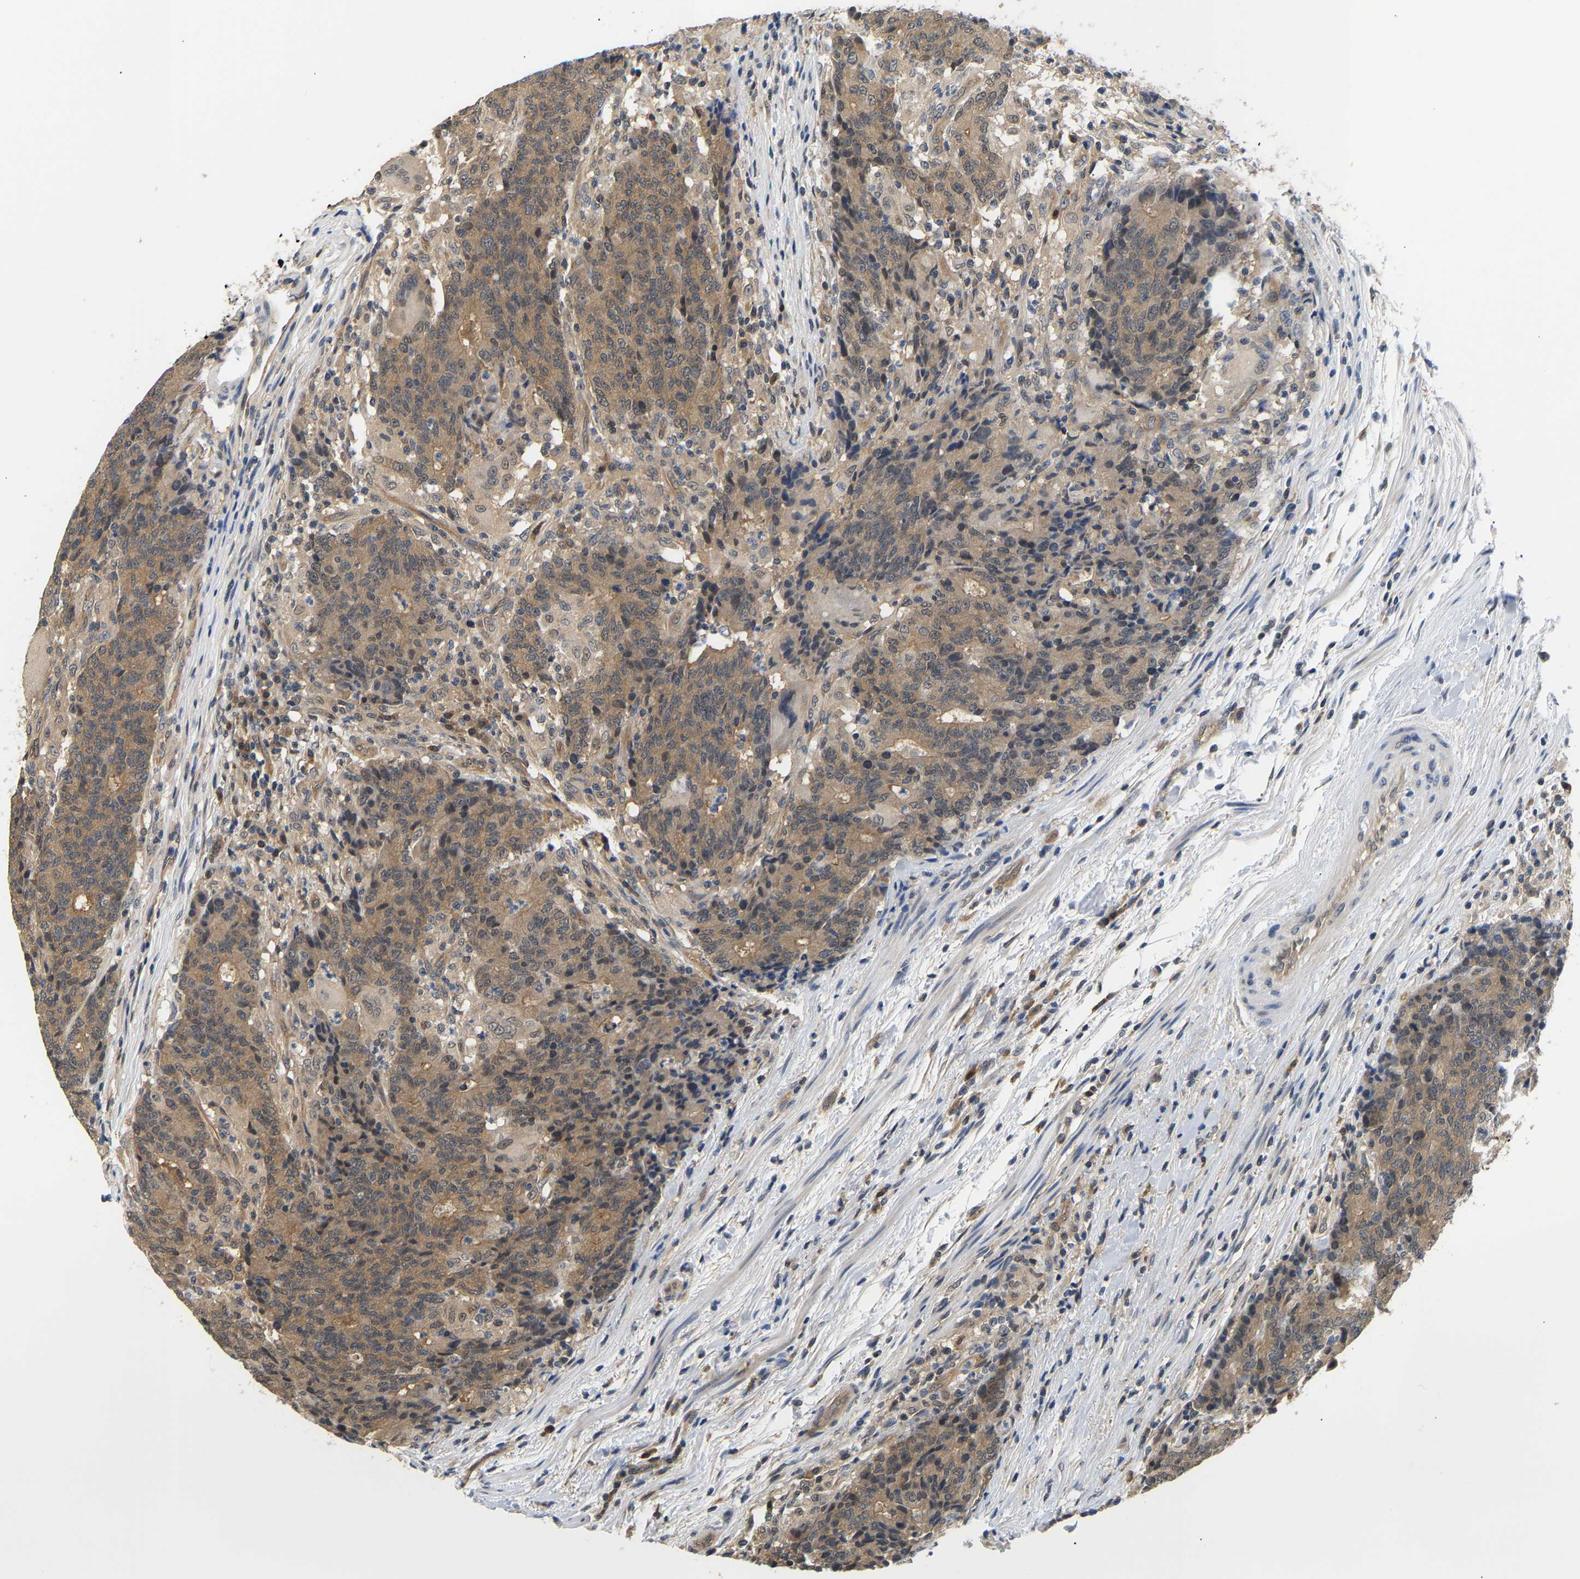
{"staining": {"intensity": "moderate", "quantity": ">75%", "location": "cytoplasmic/membranous"}, "tissue": "colorectal cancer", "cell_type": "Tumor cells", "image_type": "cancer", "snomed": [{"axis": "morphology", "description": "Normal tissue, NOS"}, {"axis": "morphology", "description": "Adenocarcinoma, NOS"}, {"axis": "topography", "description": "Colon"}], "caption": "Human colorectal cancer (adenocarcinoma) stained for a protein (brown) displays moderate cytoplasmic/membranous positive staining in approximately >75% of tumor cells.", "gene": "ARHGEF12", "patient": {"sex": "female", "age": 75}}